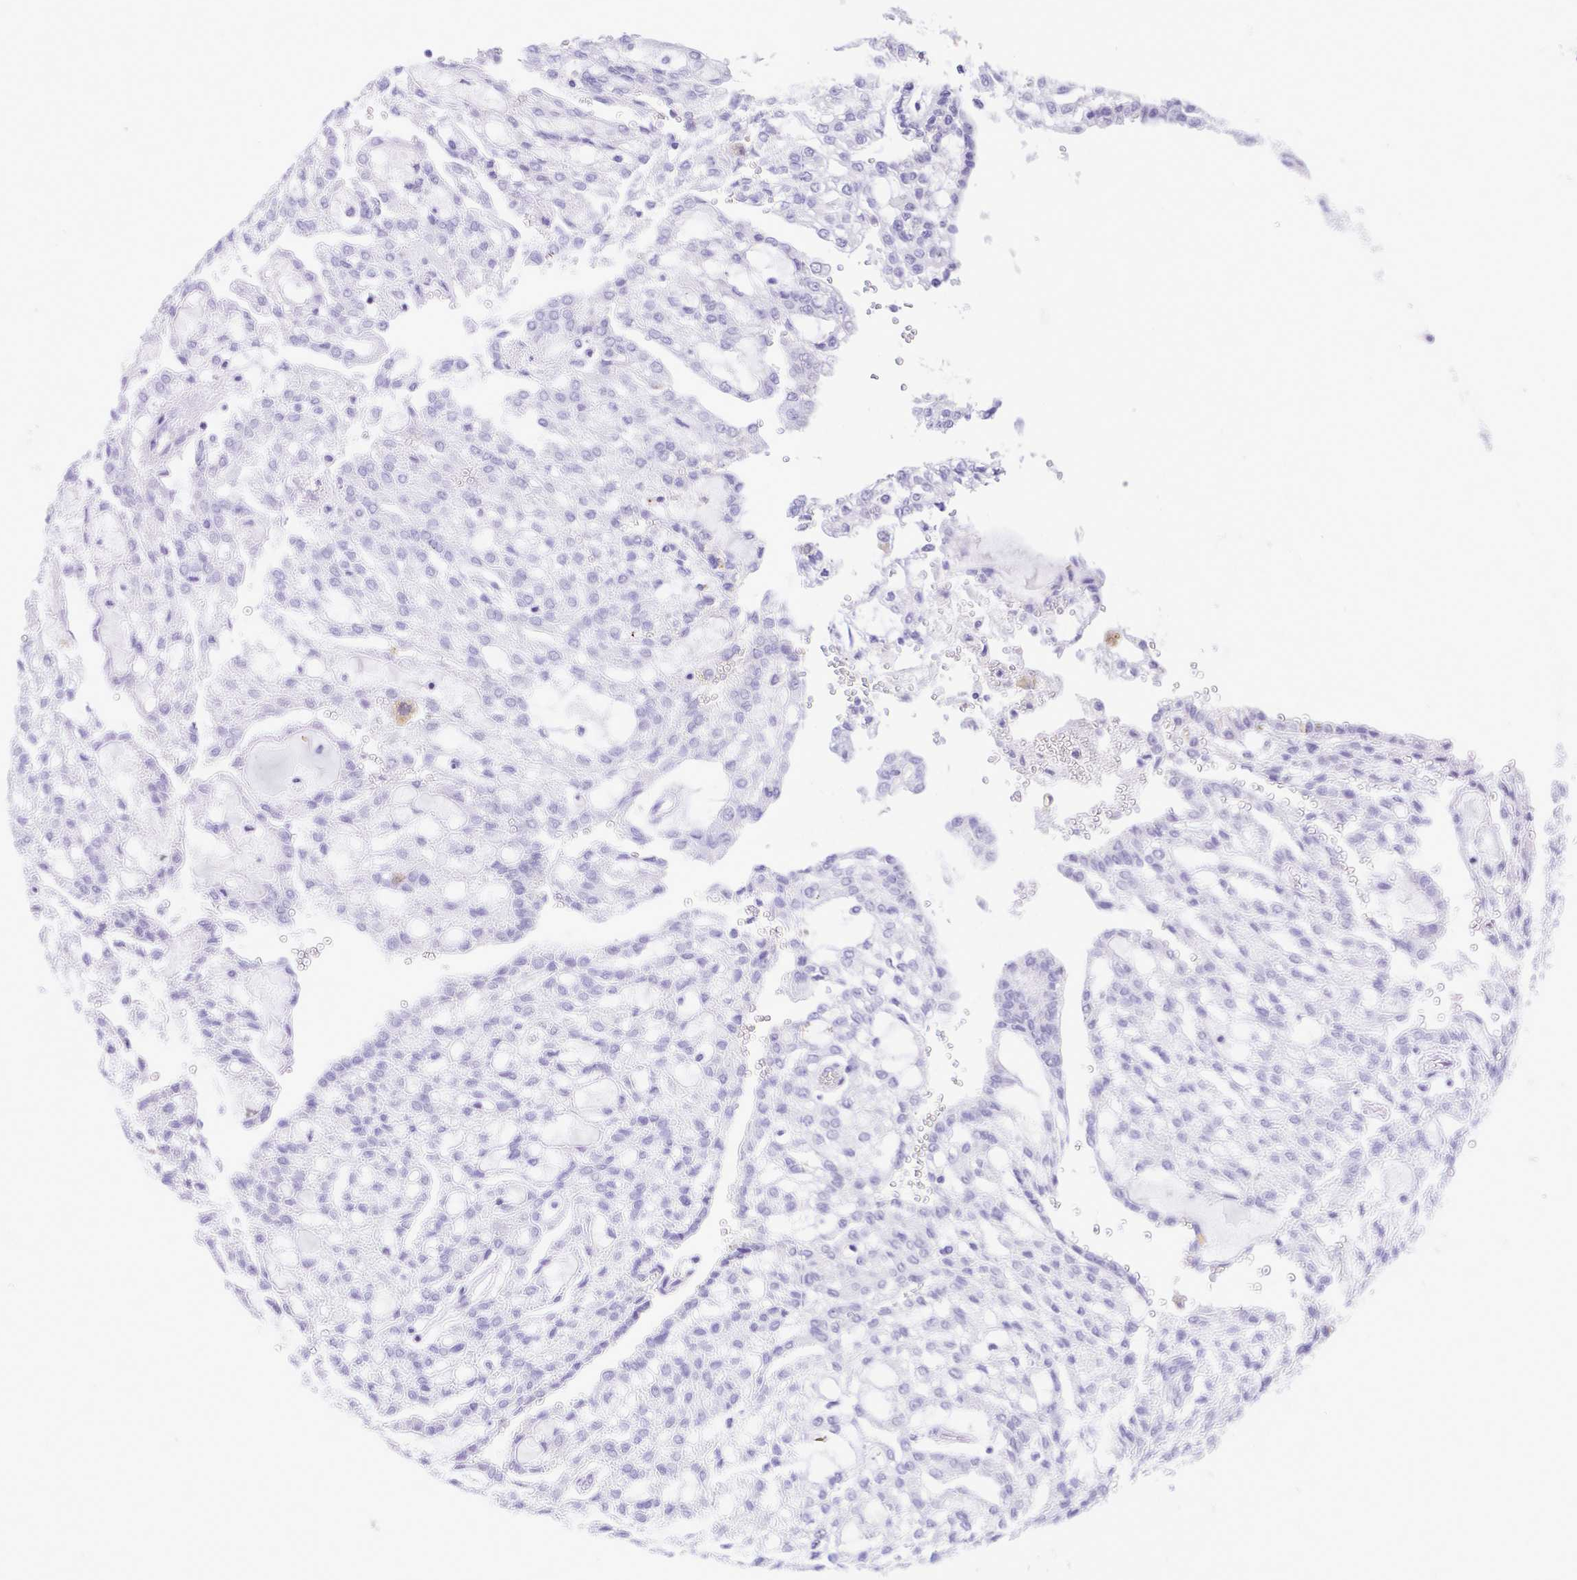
{"staining": {"intensity": "negative", "quantity": "none", "location": "none"}, "tissue": "renal cancer", "cell_type": "Tumor cells", "image_type": "cancer", "snomed": [{"axis": "morphology", "description": "Adenocarcinoma, NOS"}, {"axis": "topography", "description": "Kidney"}], "caption": "IHC image of neoplastic tissue: renal adenocarcinoma stained with DAB exhibits no significant protein positivity in tumor cells.", "gene": "OVGP1", "patient": {"sex": "male", "age": 63}}